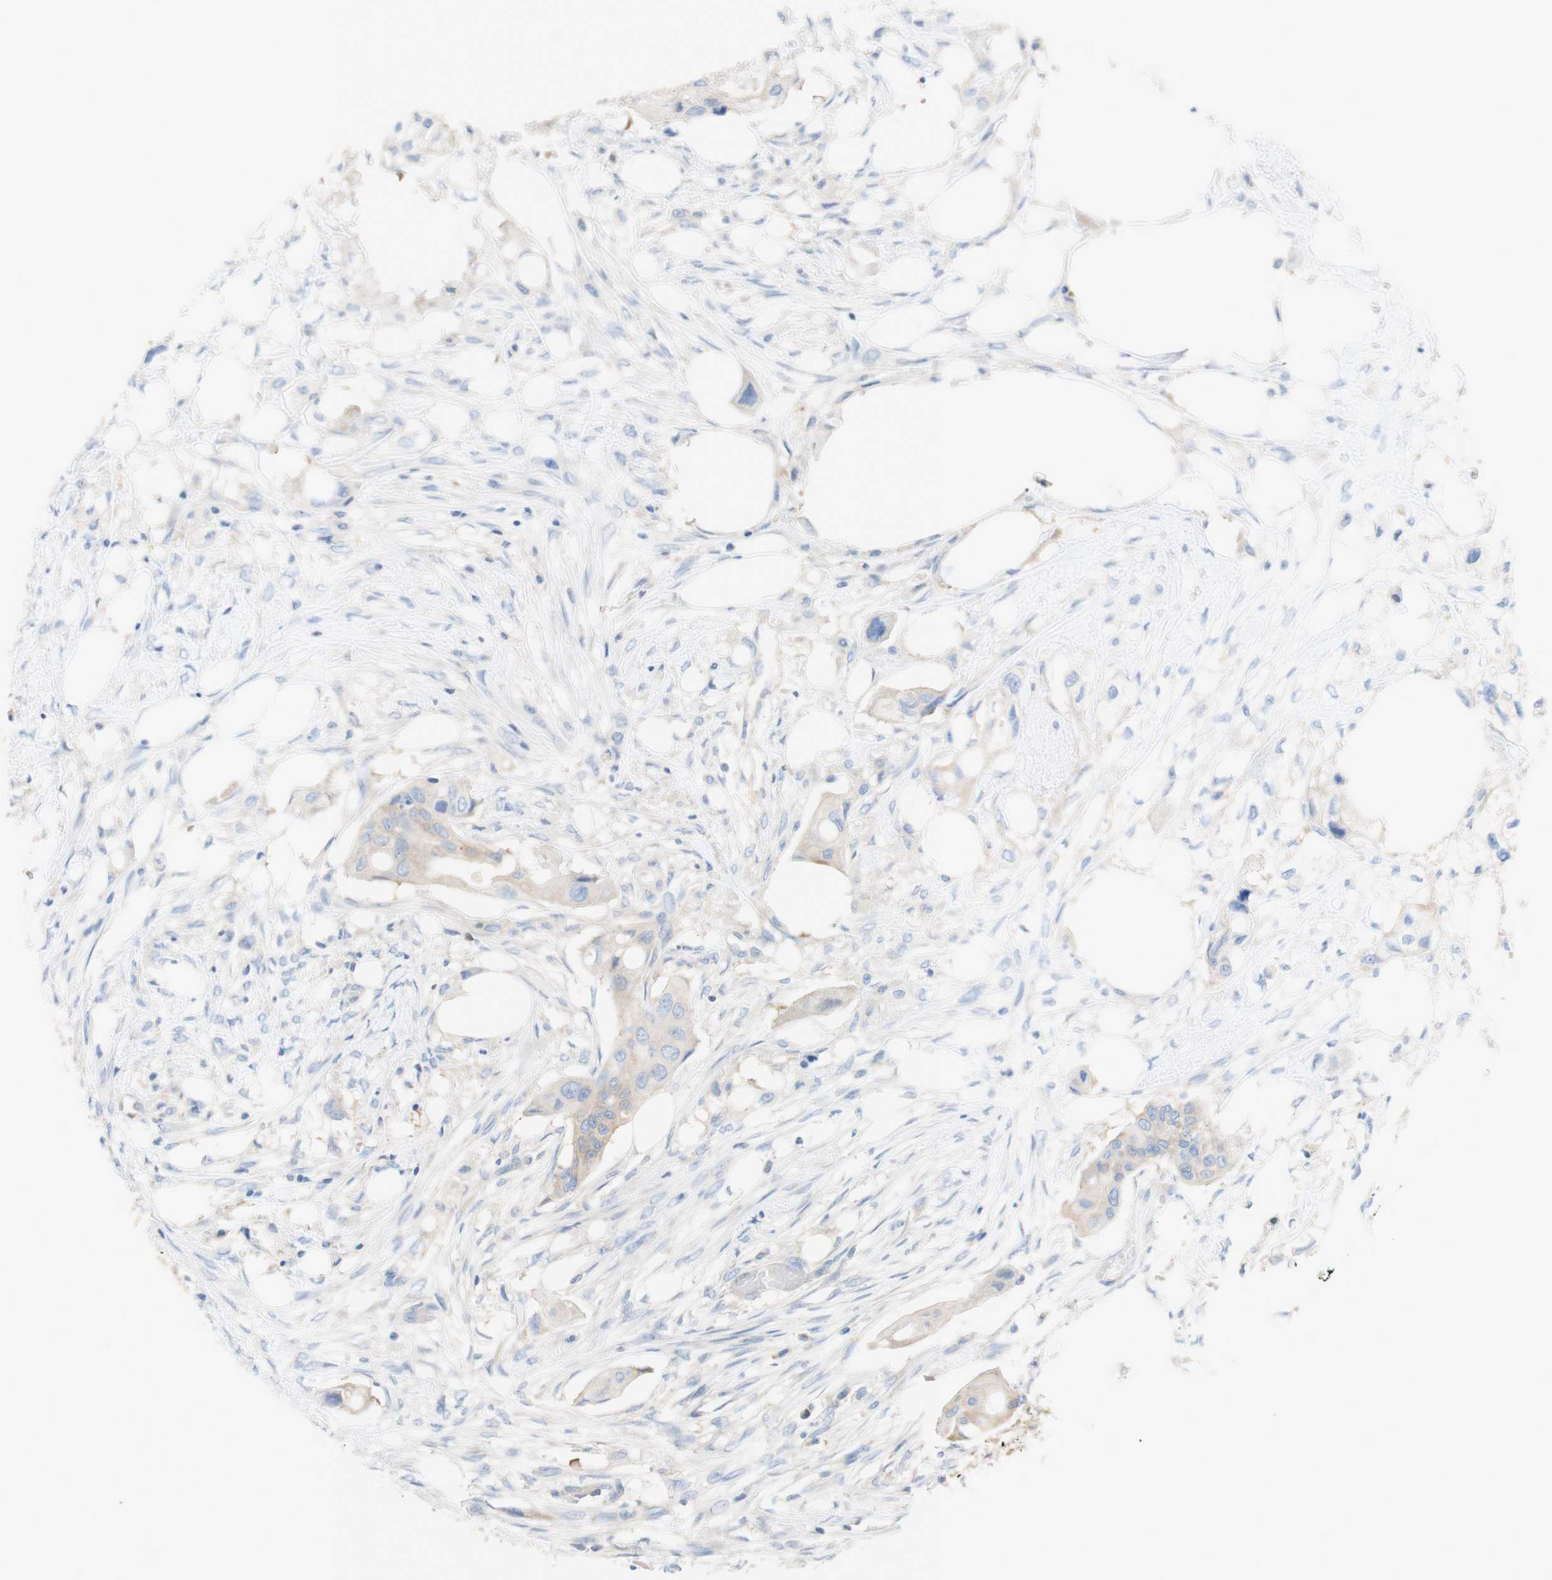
{"staining": {"intensity": "weak", "quantity": ">75%", "location": "cytoplasmic/membranous"}, "tissue": "colorectal cancer", "cell_type": "Tumor cells", "image_type": "cancer", "snomed": [{"axis": "morphology", "description": "Adenocarcinoma, NOS"}, {"axis": "topography", "description": "Colon"}], "caption": "Immunohistochemical staining of colorectal cancer displays weak cytoplasmic/membranous protein positivity in approximately >75% of tumor cells.", "gene": "ATP2B1", "patient": {"sex": "female", "age": 57}}